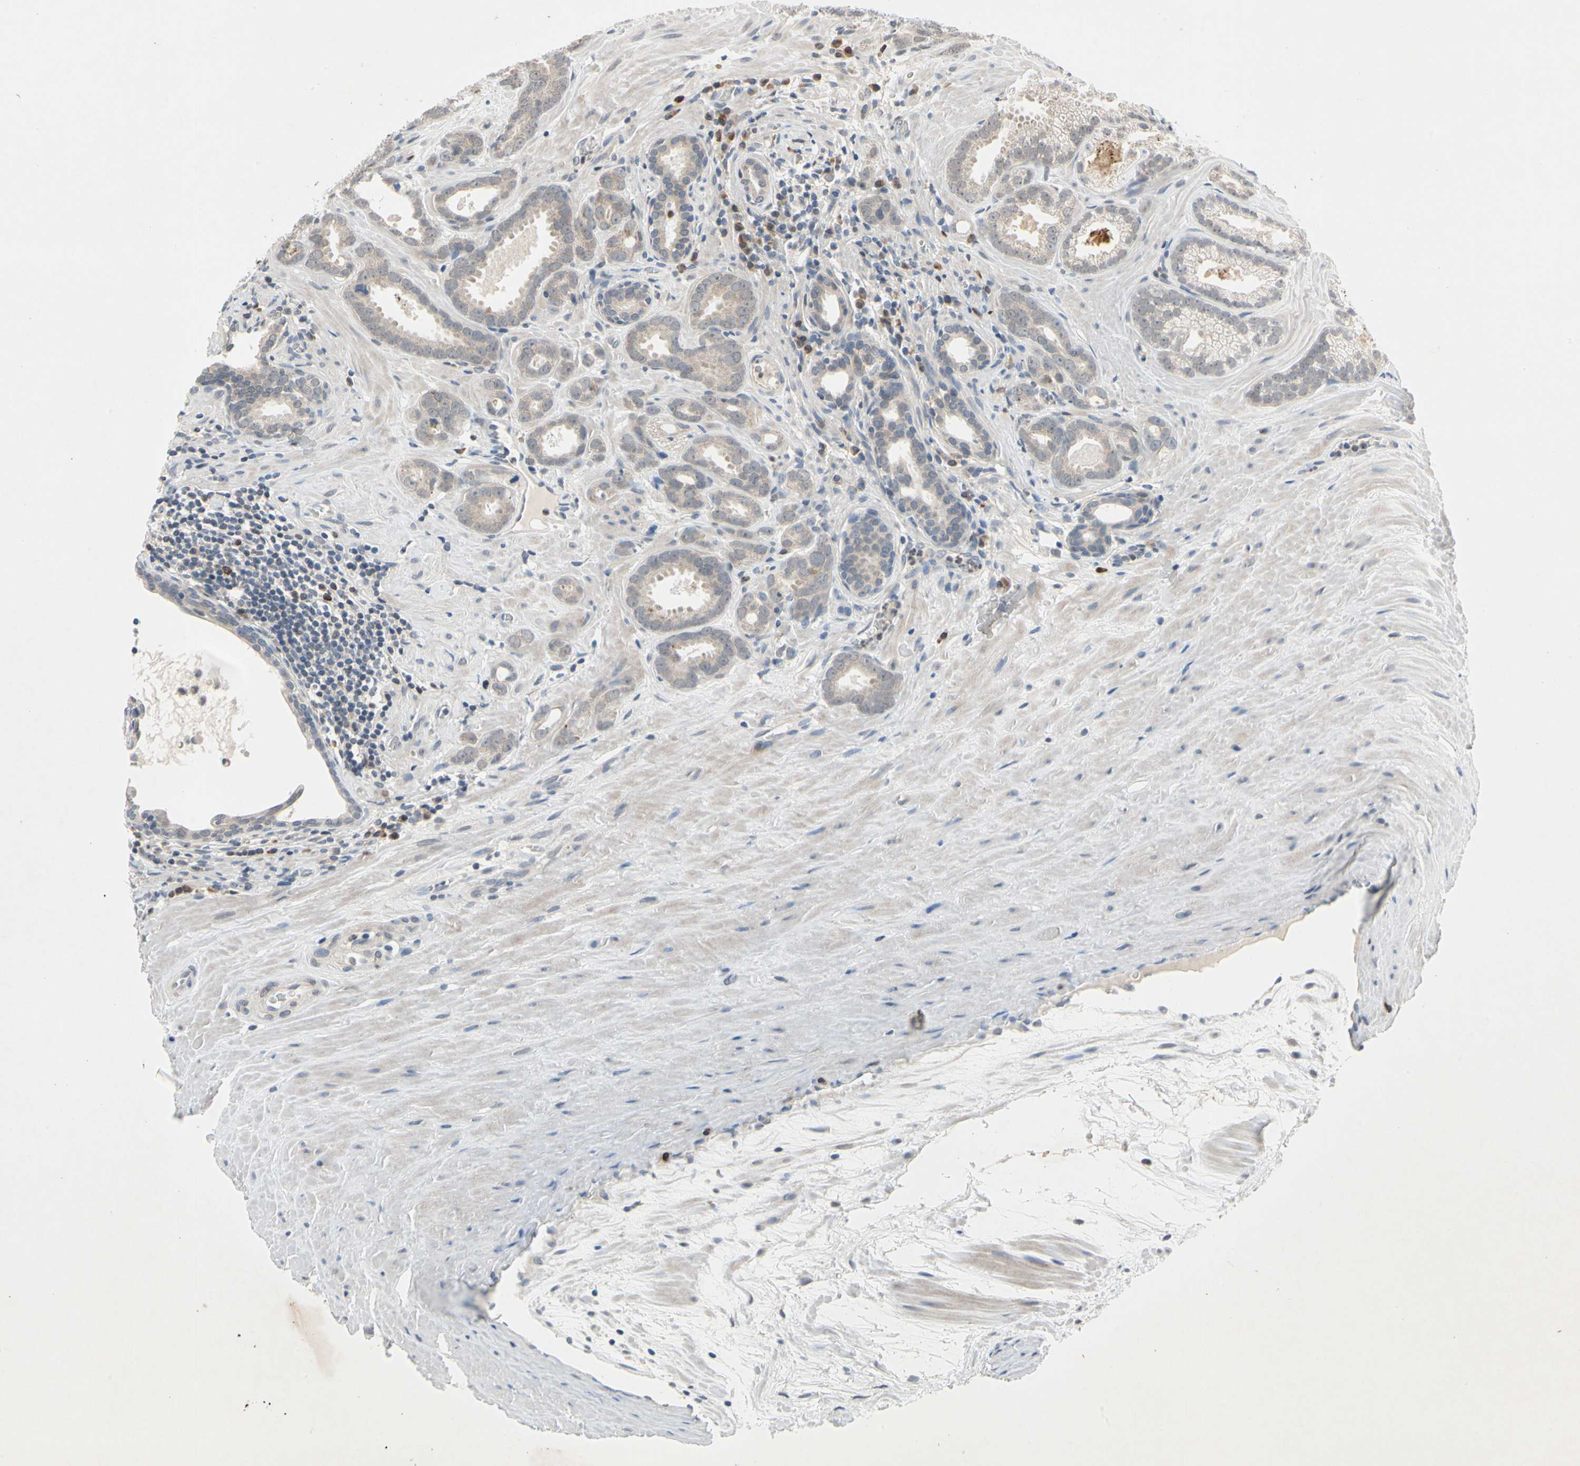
{"staining": {"intensity": "weak", "quantity": ">75%", "location": "cytoplasmic/membranous"}, "tissue": "prostate cancer", "cell_type": "Tumor cells", "image_type": "cancer", "snomed": [{"axis": "morphology", "description": "Adenocarcinoma, Low grade"}, {"axis": "topography", "description": "Prostate"}], "caption": "There is low levels of weak cytoplasmic/membranous staining in tumor cells of prostate cancer (low-grade adenocarcinoma), as demonstrated by immunohistochemical staining (brown color).", "gene": "MARK1", "patient": {"sex": "male", "age": 57}}